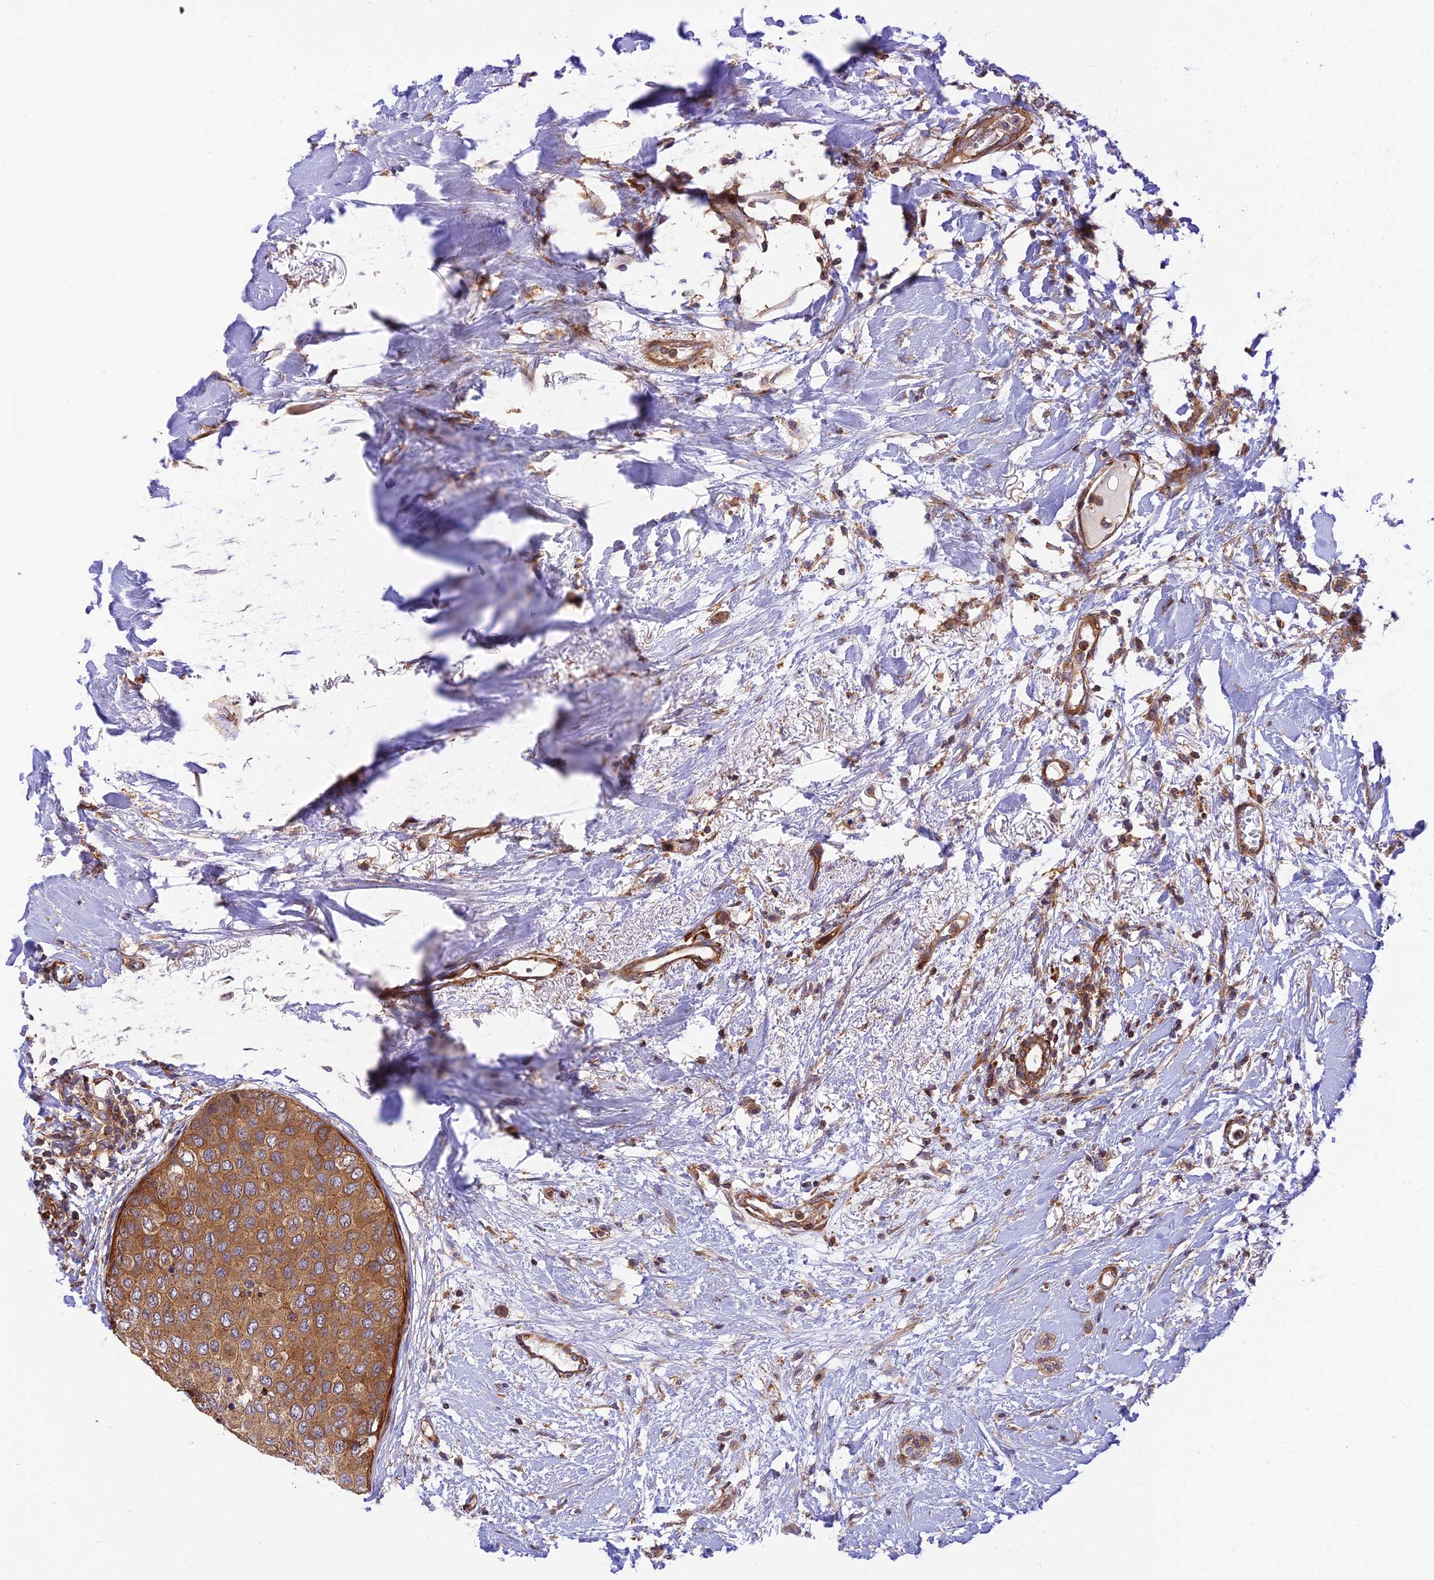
{"staining": {"intensity": "moderate", "quantity": ">75%", "location": "cytoplasmic/membranous"}, "tissue": "breast cancer", "cell_type": "Tumor cells", "image_type": "cancer", "snomed": [{"axis": "morphology", "description": "Duct carcinoma"}, {"axis": "topography", "description": "Breast"}], "caption": "Protein expression analysis of invasive ductal carcinoma (breast) displays moderate cytoplasmic/membranous staining in approximately >75% of tumor cells.", "gene": "EVI5L", "patient": {"sex": "female", "age": 72}}